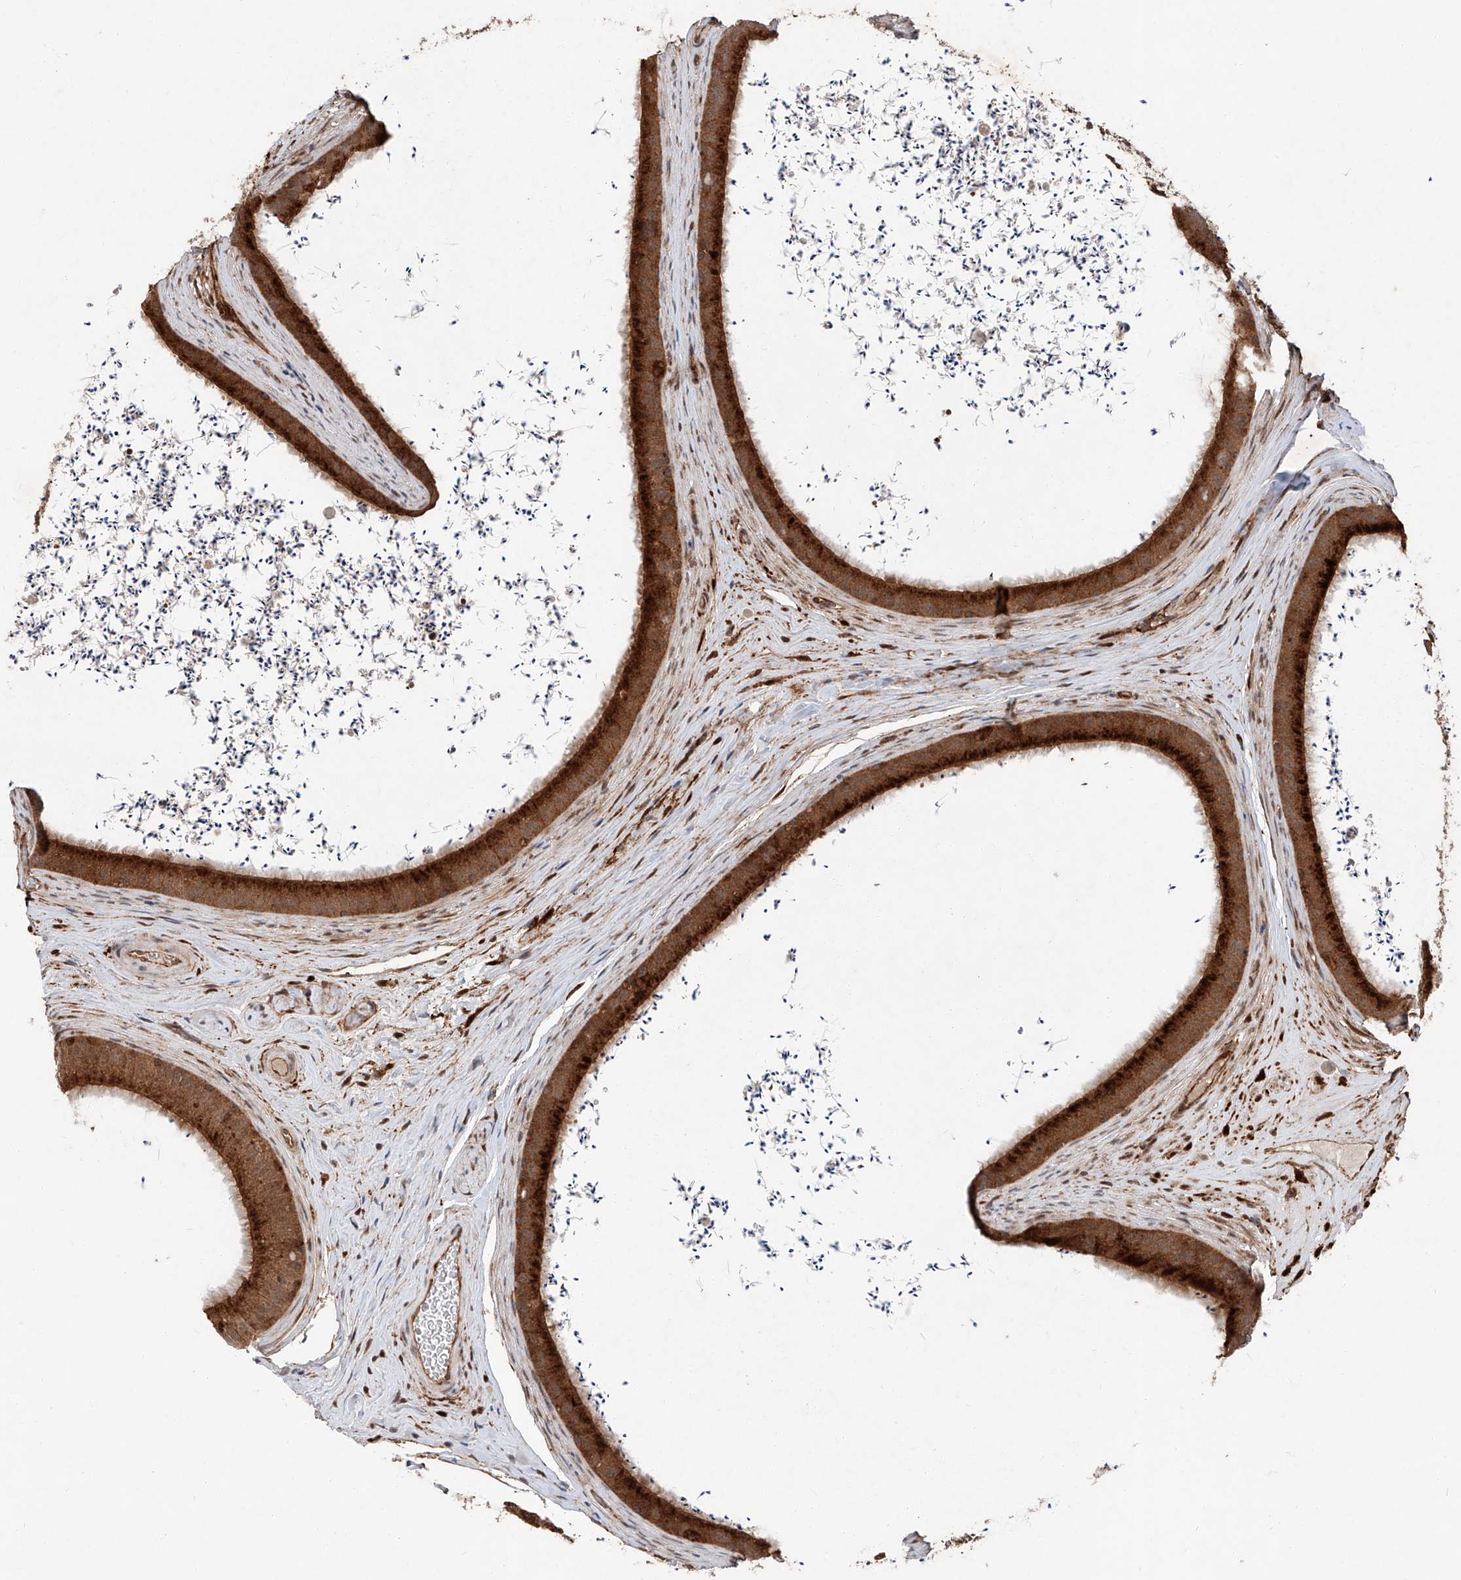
{"staining": {"intensity": "strong", "quantity": ">75%", "location": "cytoplasmic/membranous,nuclear"}, "tissue": "epididymis", "cell_type": "Glandular cells", "image_type": "normal", "snomed": [{"axis": "morphology", "description": "Normal tissue, NOS"}, {"axis": "topography", "description": "Epididymis, spermatic cord, NOS"}], "caption": "IHC of unremarkable human epididymis displays high levels of strong cytoplasmic/membranous,nuclear expression in about >75% of glandular cells. (DAB (3,3'-diaminobenzidine) IHC, brown staining for protein, blue staining for nuclei).", "gene": "ZFP28", "patient": {"sex": "male", "age": 50}}